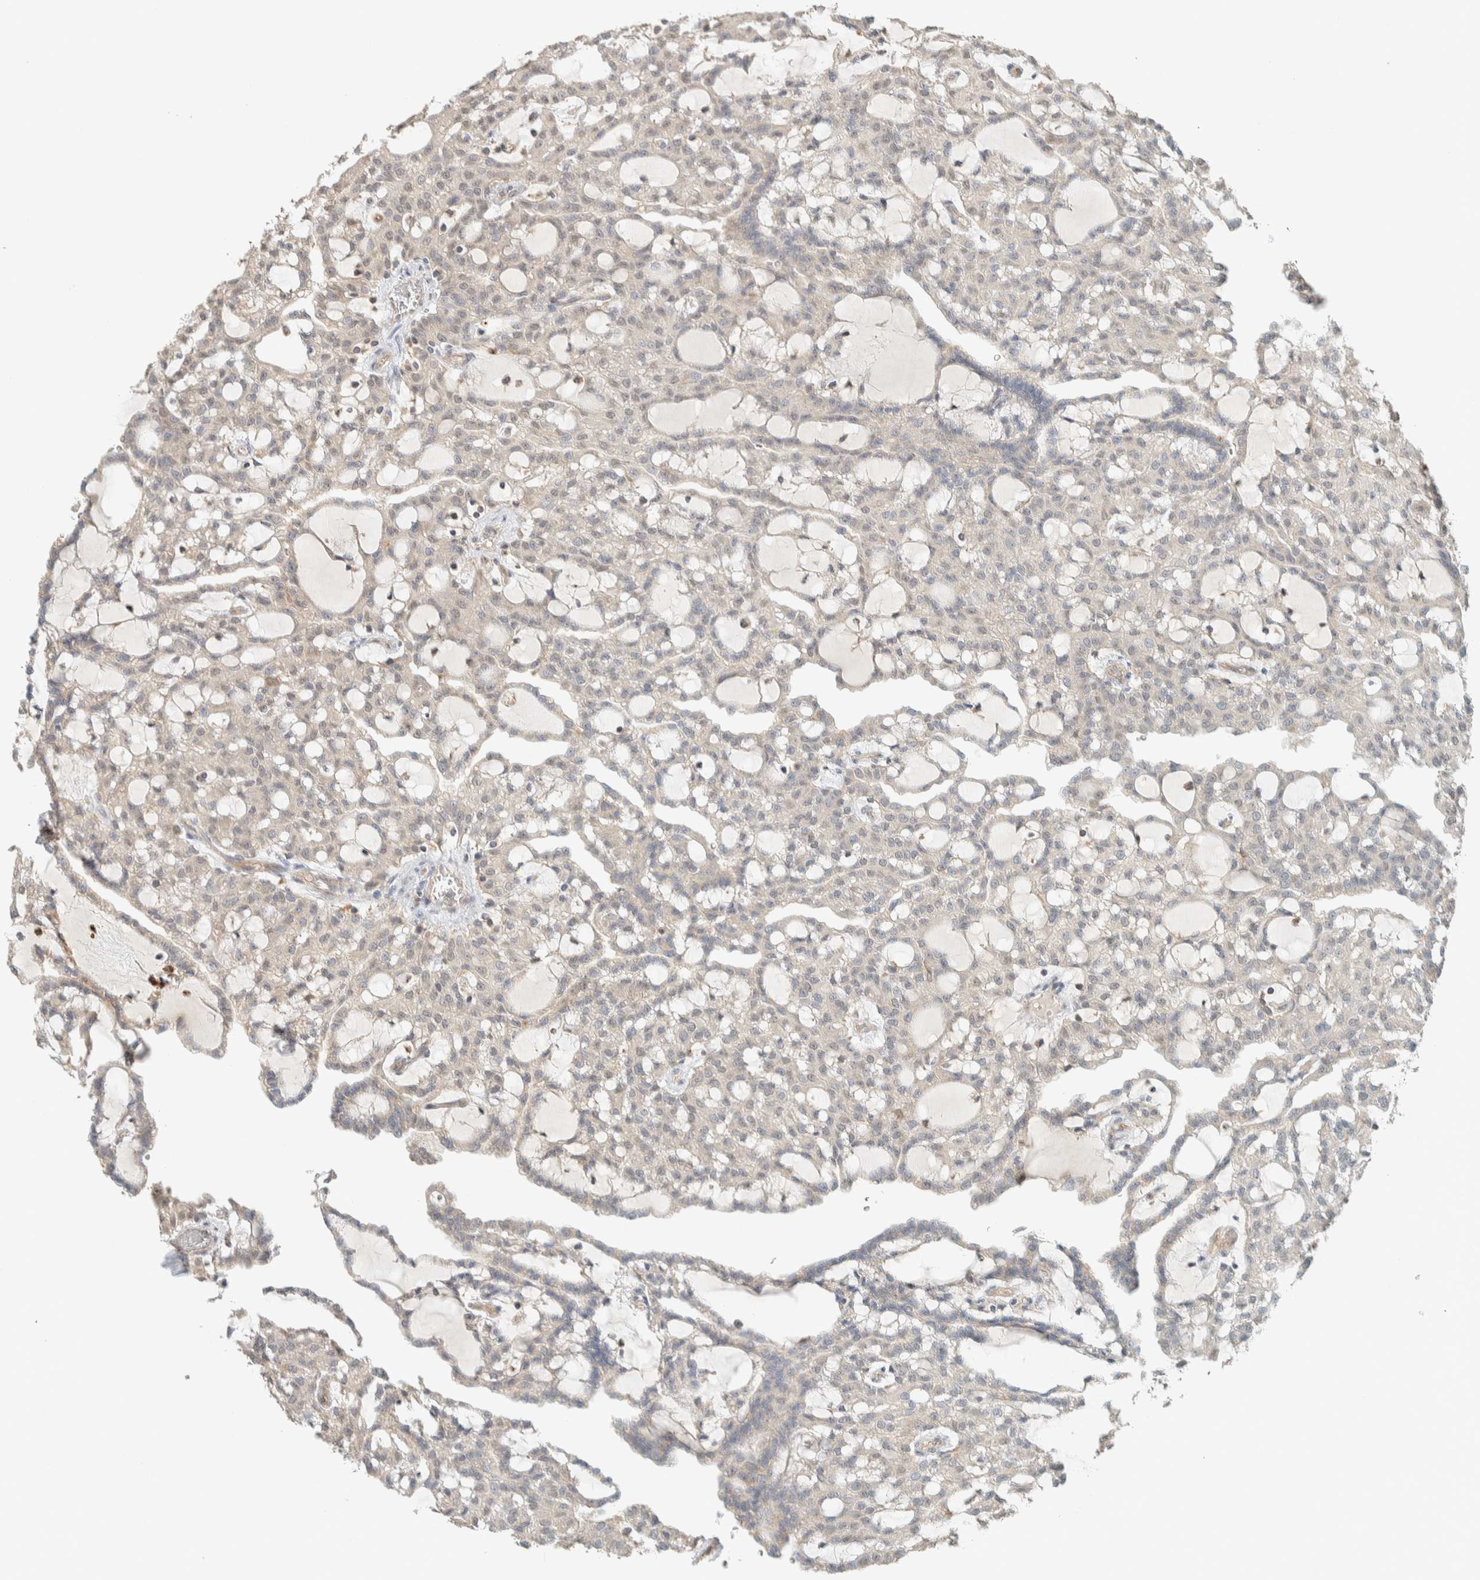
{"staining": {"intensity": "negative", "quantity": "none", "location": "none"}, "tissue": "renal cancer", "cell_type": "Tumor cells", "image_type": "cancer", "snomed": [{"axis": "morphology", "description": "Adenocarcinoma, NOS"}, {"axis": "topography", "description": "Kidney"}], "caption": "Human renal cancer (adenocarcinoma) stained for a protein using IHC shows no positivity in tumor cells.", "gene": "PDE7B", "patient": {"sex": "male", "age": 63}}